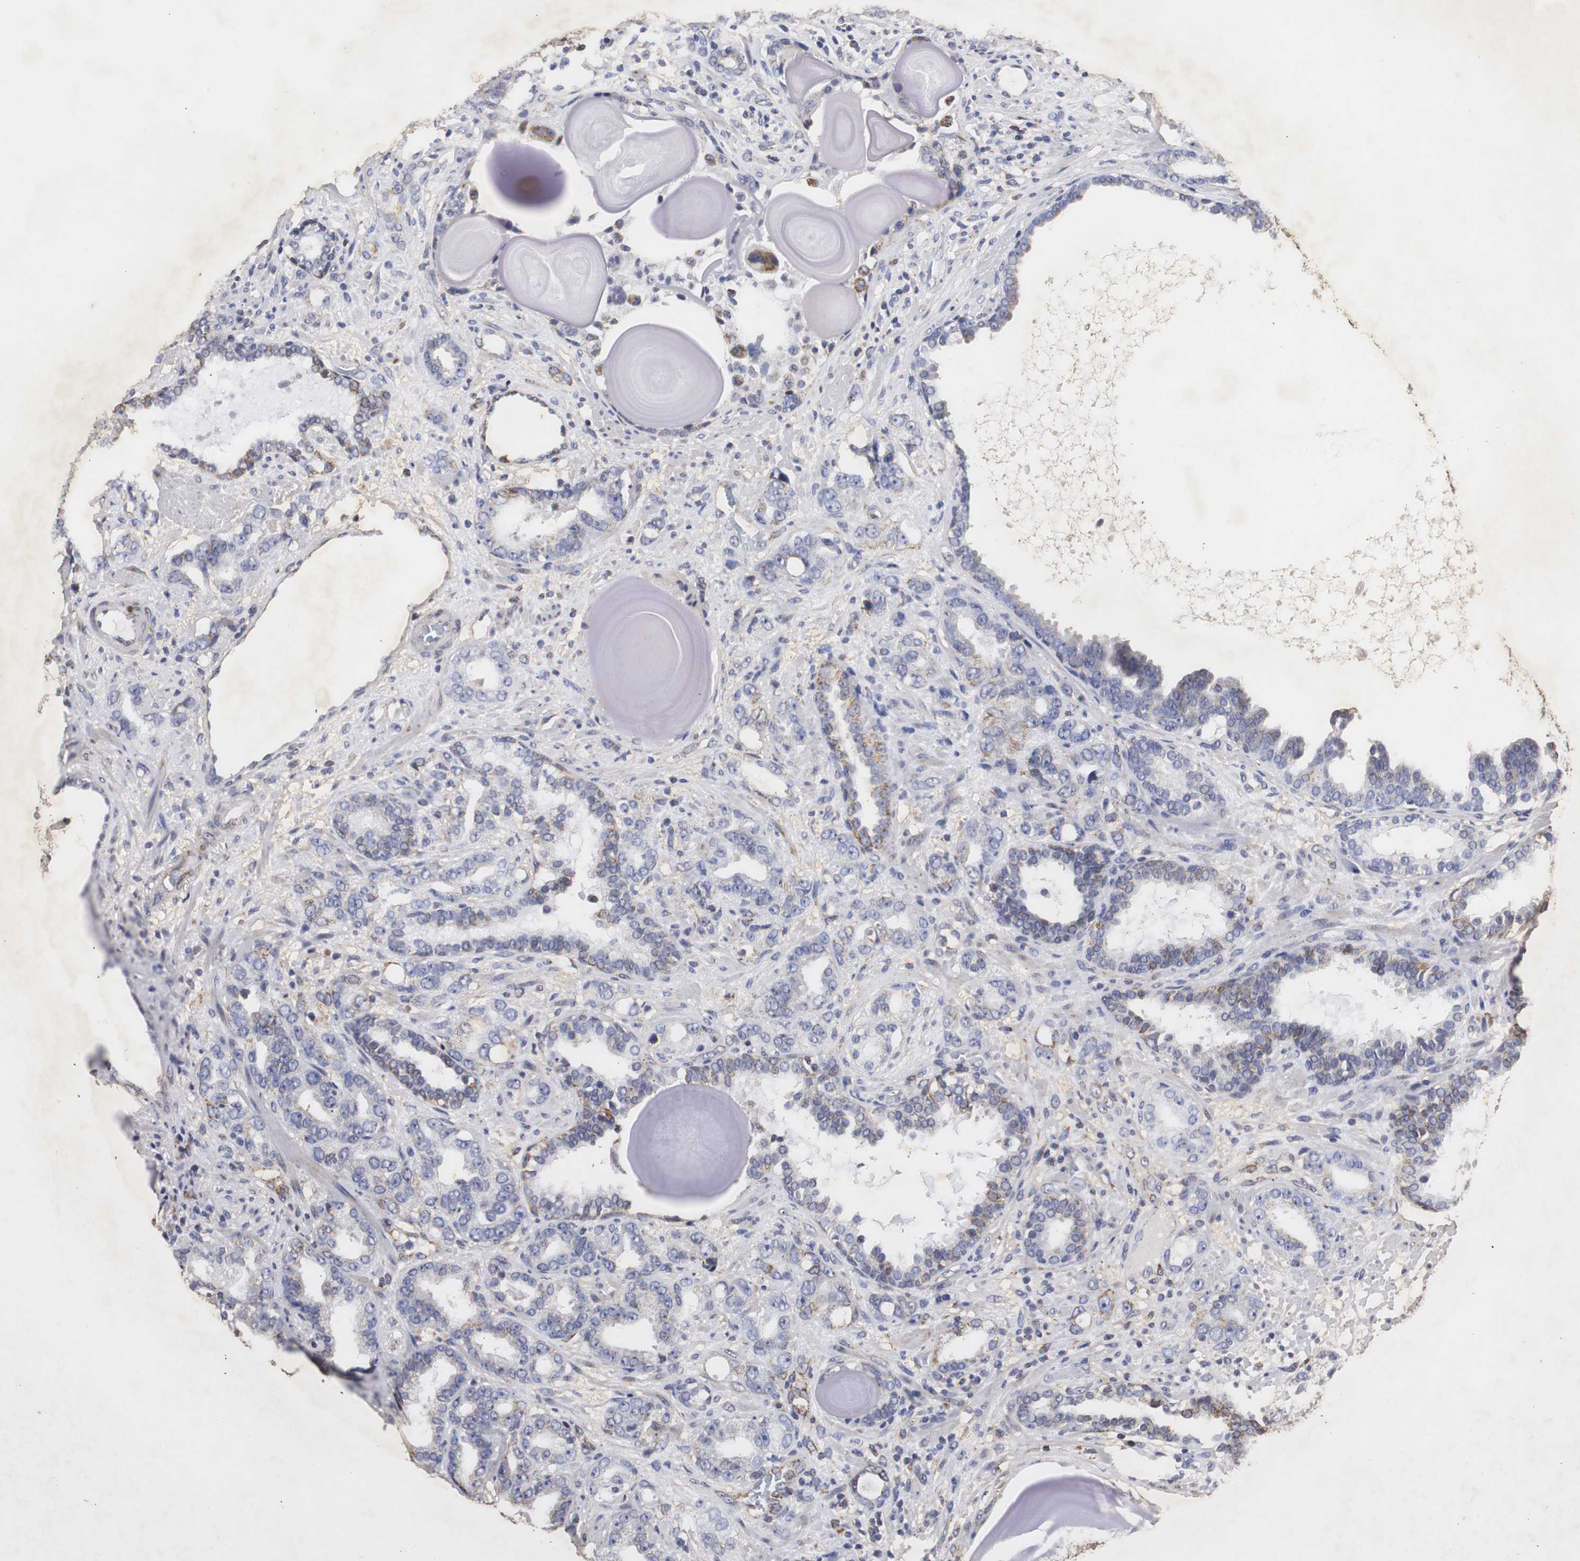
{"staining": {"intensity": "moderate", "quantity": "25%-75%", "location": "cytoplasmic/membranous"}, "tissue": "prostate cancer", "cell_type": "Tumor cells", "image_type": "cancer", "snomed": [{"axis": "morphology", "description": "Adenocarcinoma, Low grade"}, {"axis": "topography", "description": "Prostate"}], "caption": "Protein expression analysis of adenocarcinoma (low-grade) (prostate) demonstrates moderate cytoplasmic/membranous staining in about 25%-75% of tumor cells. (DAB = brown stain, brightfield microscopy at high magnification).", "gene": "HSD17B10", "patient": {"sex": "male", "age": 63}}